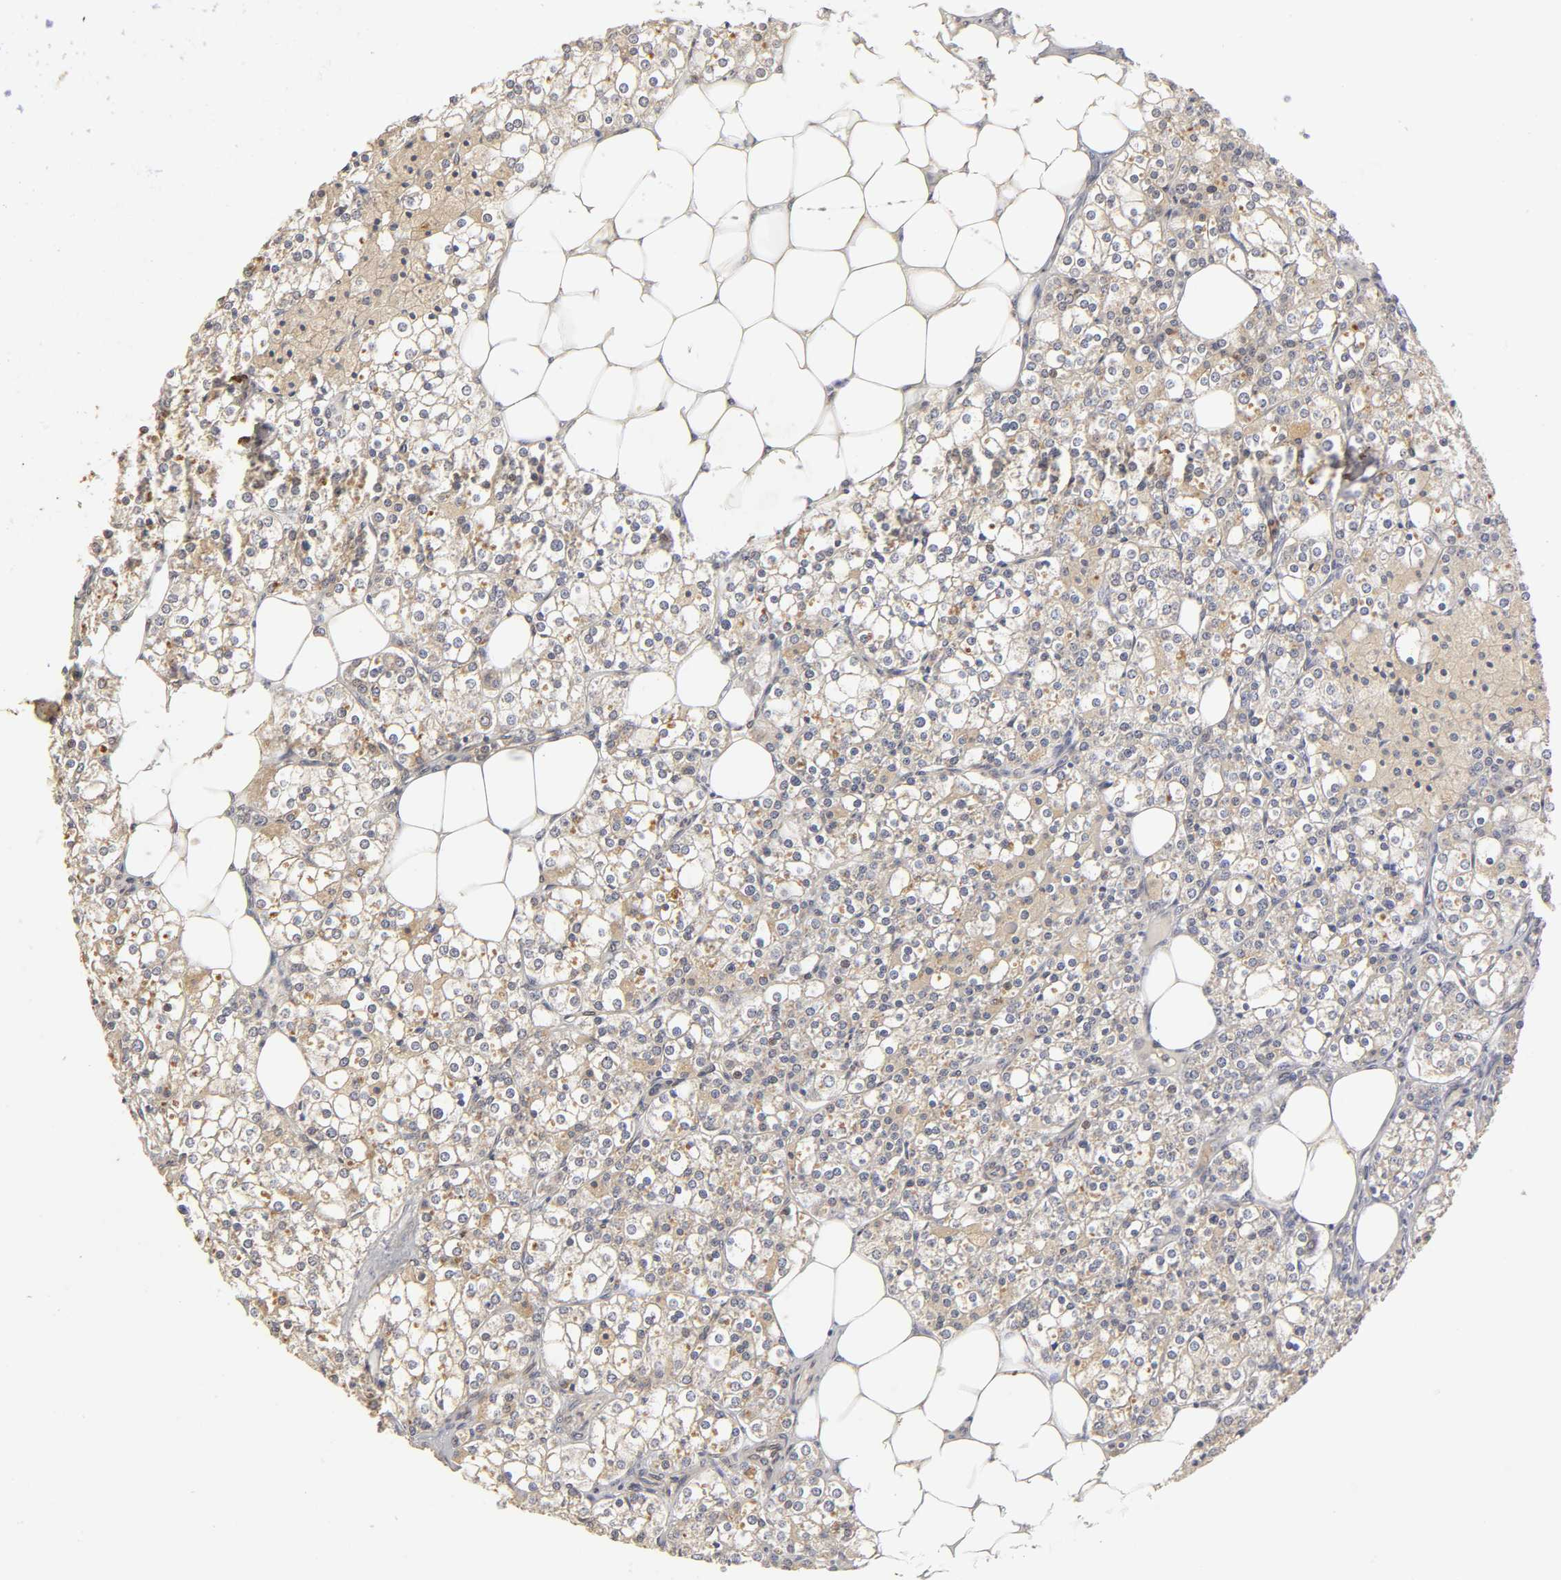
{"staining": {"intensity": "weak", "quantity": ">75%", "location": "cytoplasmic/membranous"}, "tissue": "parathyroid gland", "cell_type": "Glandular cells", "image_type": "normal", "snomed": [{"axis": "morphology", "description": "Normal tissue, NOS"}, {"axis": "topography", "description": "Parathyroid gland"}], "caption": "A brown stain shows weak cytoplasmic/membranous positivity of a protein in glandular cells of benign parathyroid gland.", "gene": "MLLT6", "patient": {"sex": "female", "age": 63}}